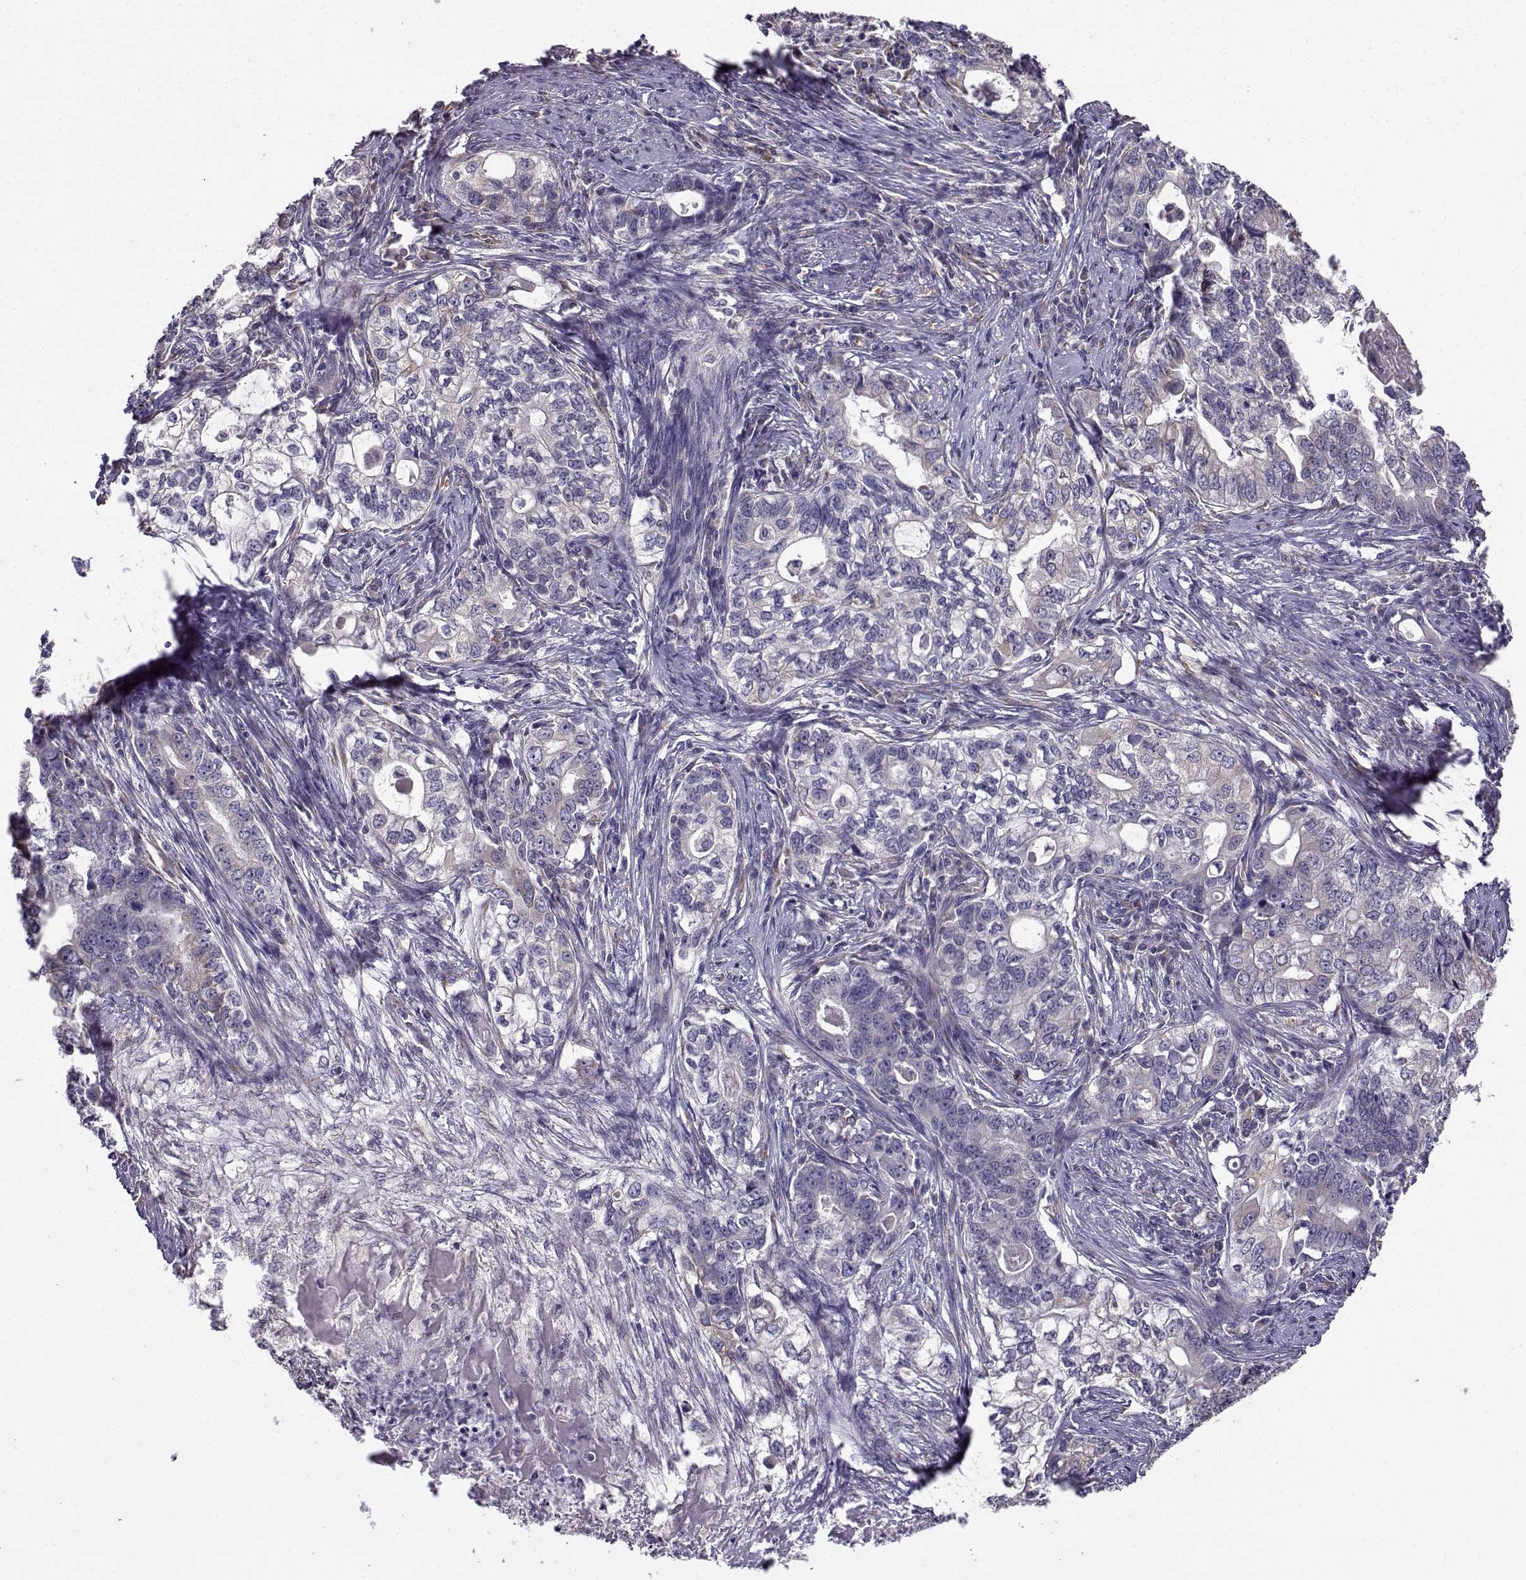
{"staining": {"intensity": "negative", "quantity": "none", "location": "none"}, "tissue": "stomach cancer", "cell_type": "Tumor cells", "image_type": "cancer", "snomed": [{"axis": "morphology", "description": "Adenocarcinoma, NOS"}, {"axis": "topography", "description": "Stomach, lower"}], "caption": "Human stomach adenocarcinoma stained for a protein using immunohistochemistry shows no positivity in tumor cells.", "gene": "BEND6", "patient": {"sex": "female", "age": 72}}